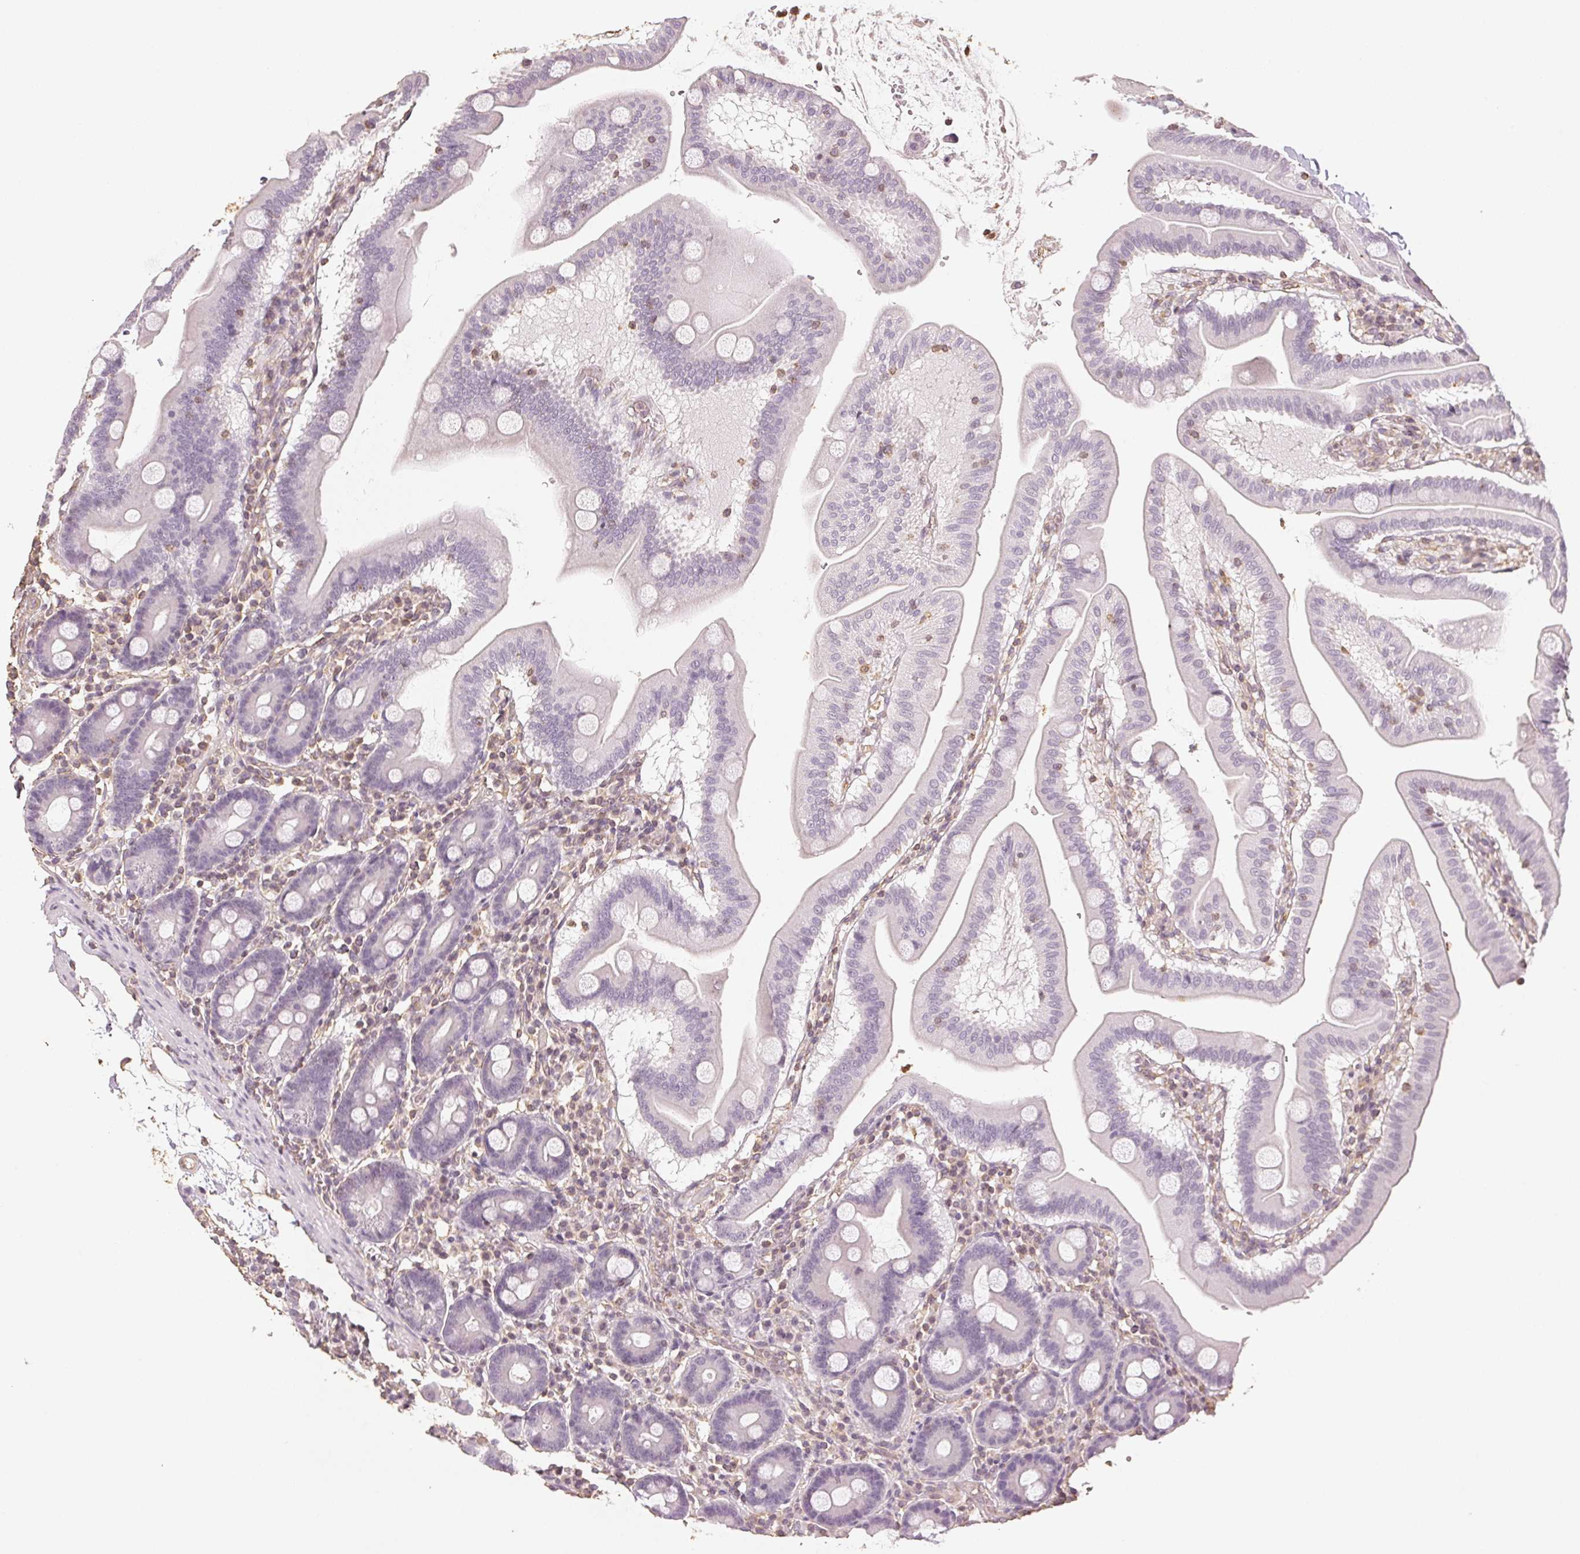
{"staining": {"intensity": "negative", "quantity": "none", "location": "none"}, "tissue": "duodenum", "cell_type": "Glandular cells", "image_type": "normal", "snomed": [{"axis": "morphology", "description": "Normal tissue, NOS"}, {"axis": "topography", "description": "Pancreas"}, {"axis": "topography", "description": "Duodenum"}], "caption": "The immunohistochemistry (IHC) photomicrograph has no significant staining in glandular cells of duodenum.", "gene": "COL7A1", "patient": {"sex": "male", "age": 59}}